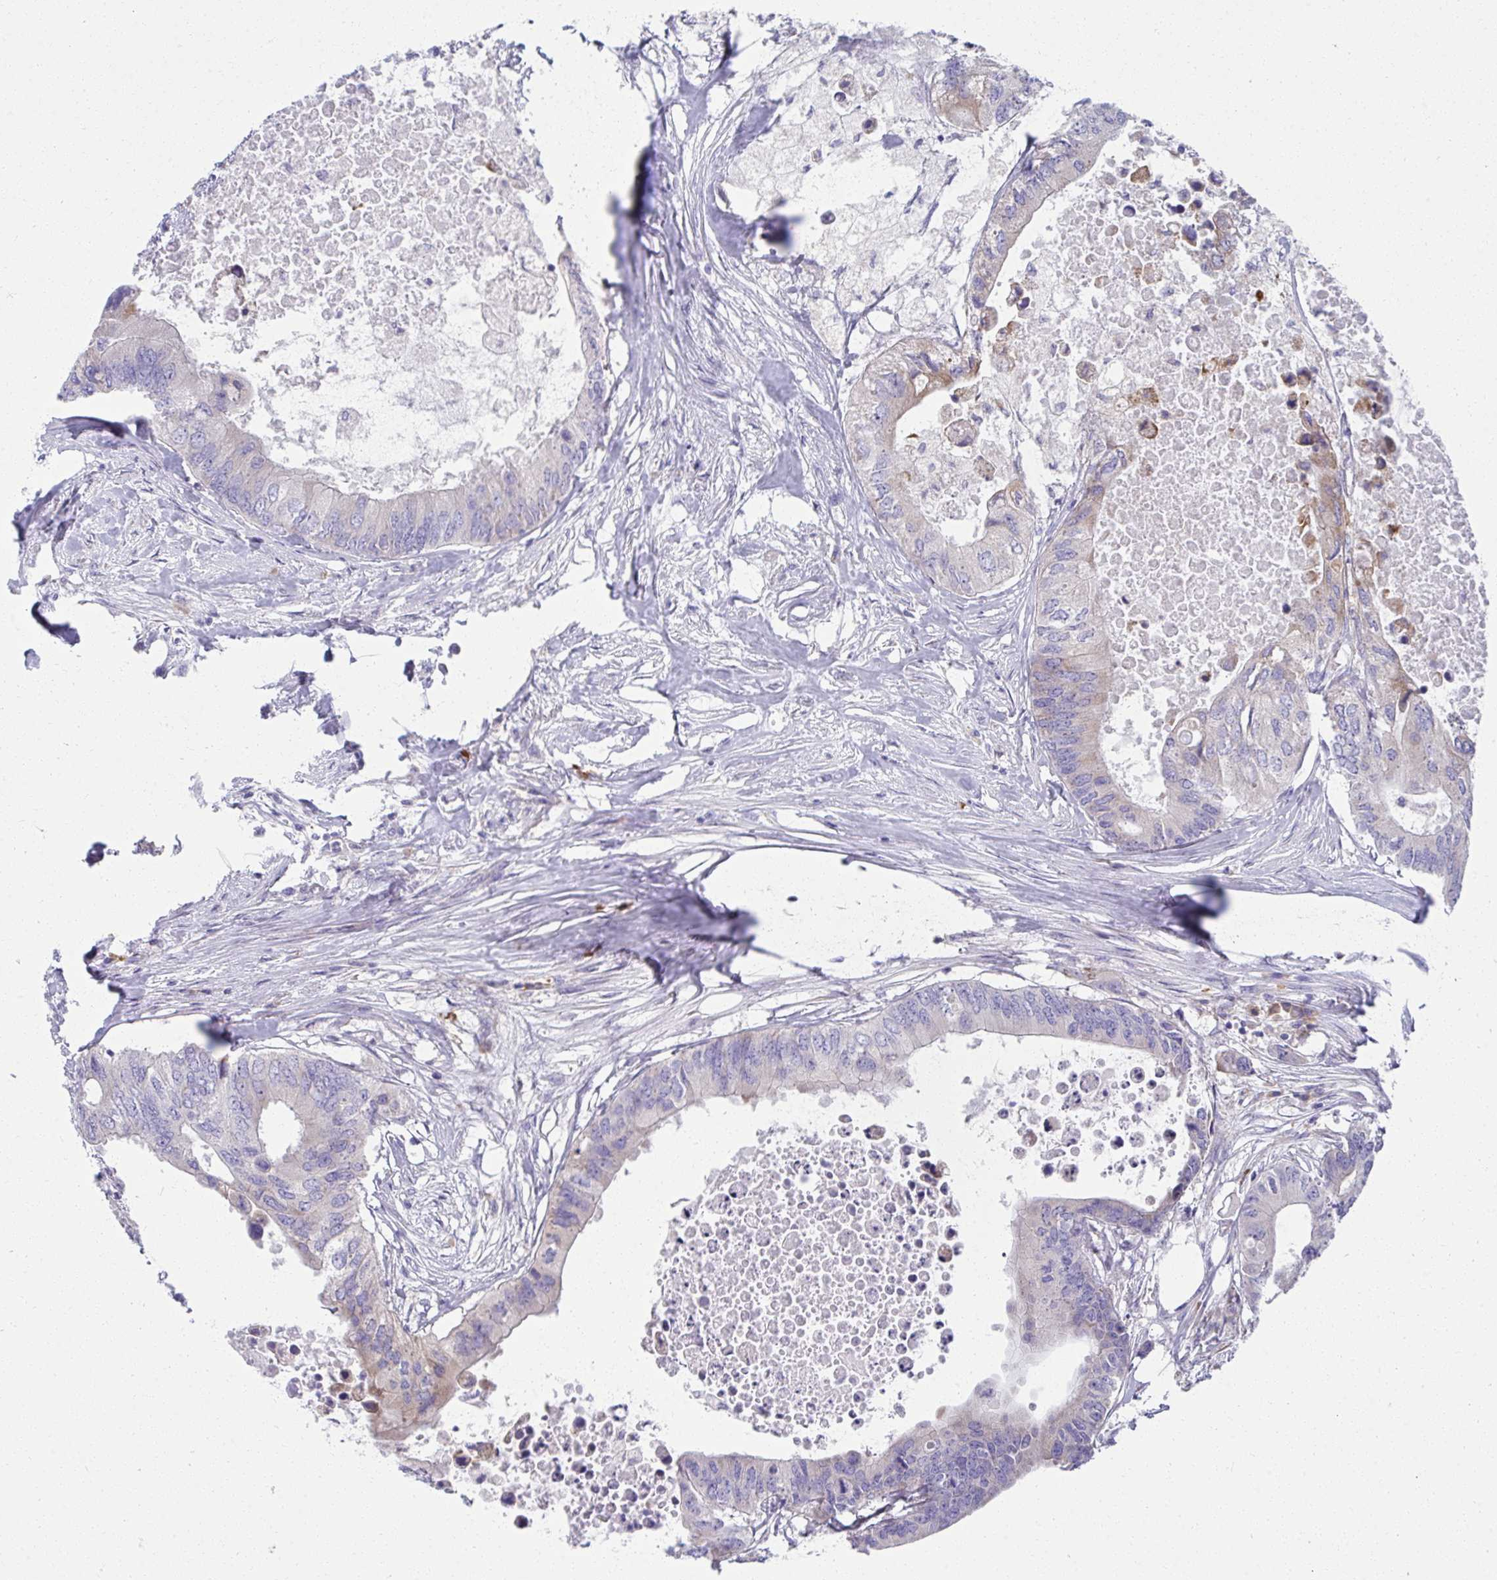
{"staining": {"intensity": "negative", "quantity": "none", "location": "none"}, "tissue": "colorectal cancer", "cell_type": "Tumor cells", "image_type": "cancer", "snomed": [{"axis": "morphology", "description": "Adenocarcinoma, NOS"}, {"axis": "topography", "description": "Colon"}], "caption": "Protein analysis of colorectal cancer (adenocarcinoma) reveals no significant expression in tumor cells. (DAB (3,3'-diaminobenzidine) IHC with hematoxylin counter stain).", "gene": "FASLG", "patient": {"sex": "male", "age": 71}}